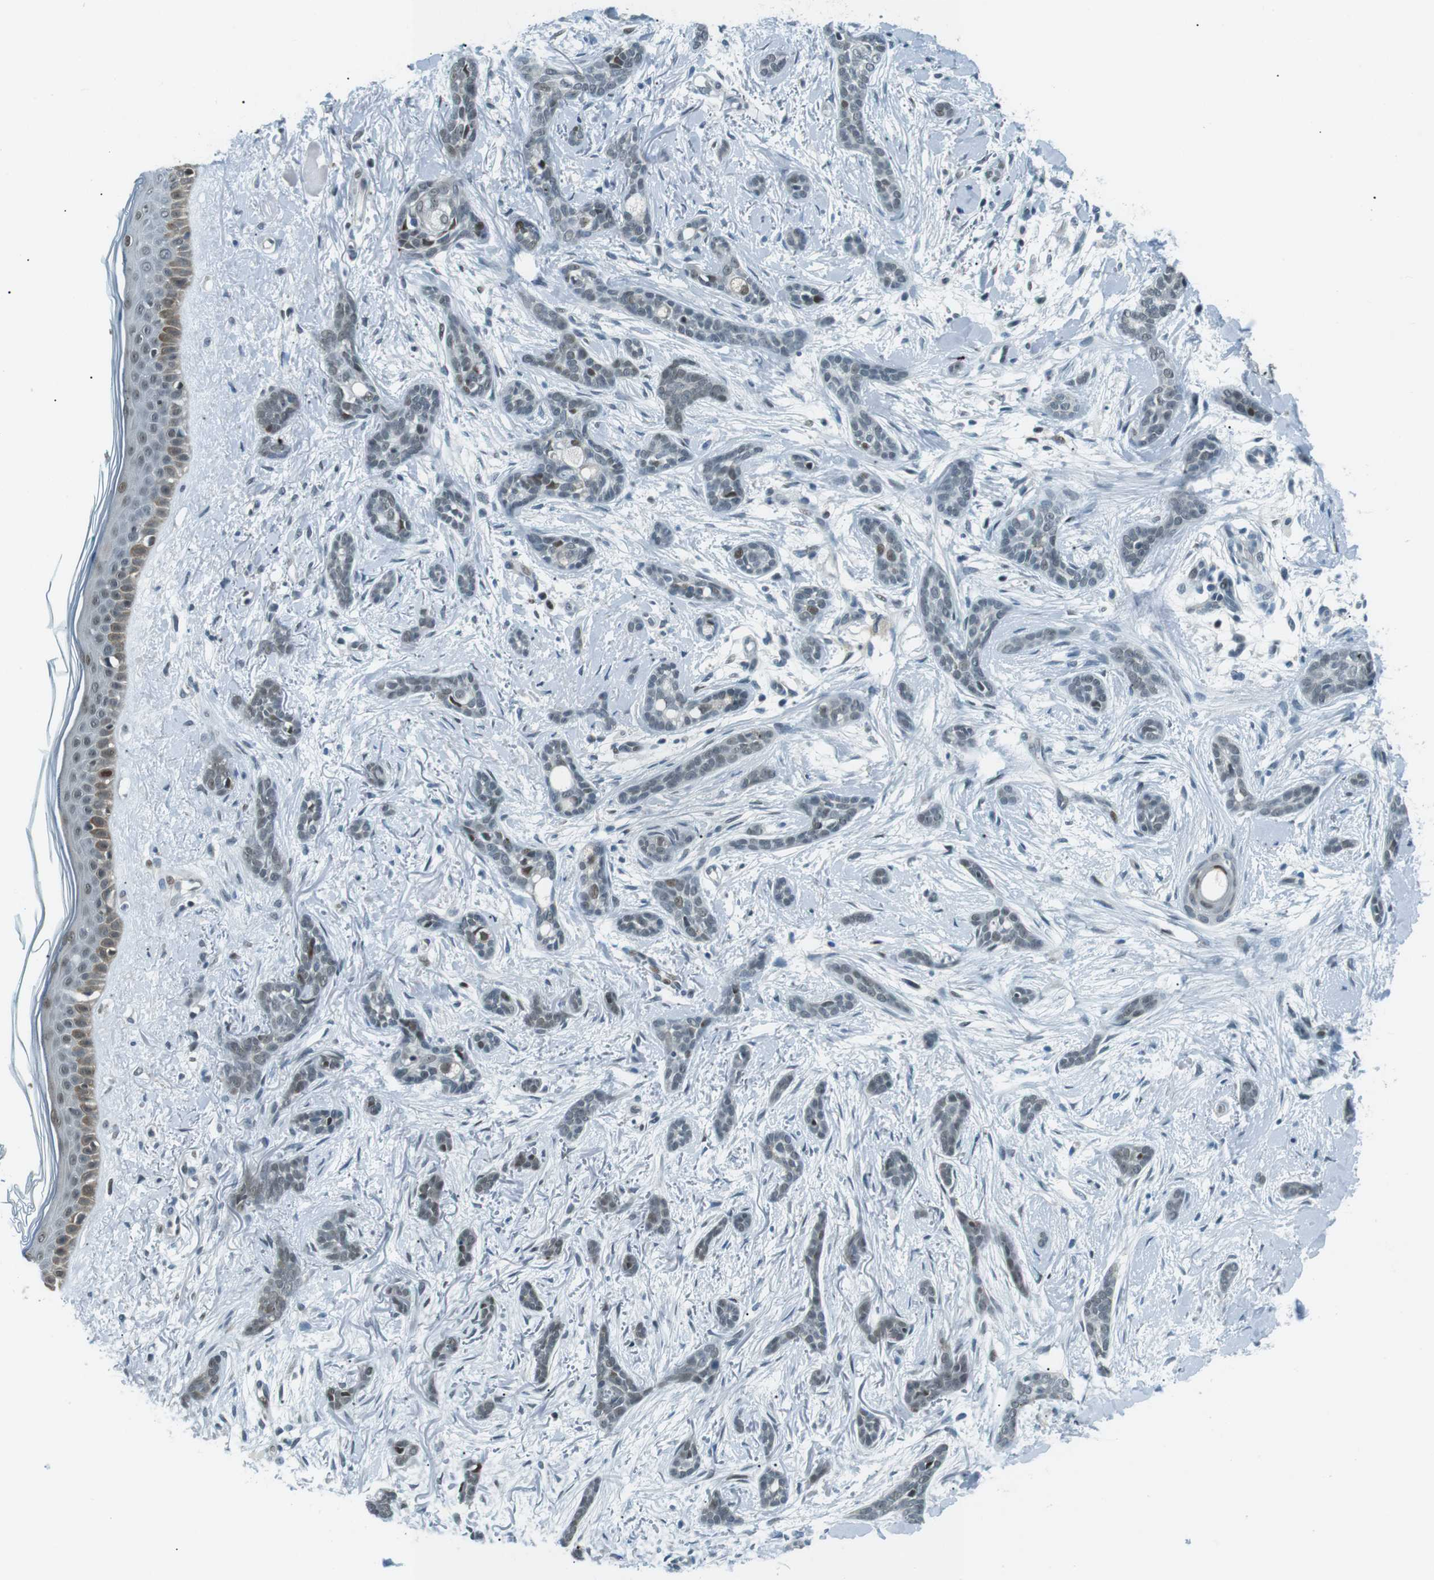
{"staining": {"intensity": "moderate", "quantity": "<25%", "location": "nuclear"}, "tissue": "skin cancer", "cell_type": "Tumor cells", "image_type": "cancer", "snomed": [{"axis": "morphology", "description": "Basal cell carcinoma"}, {"axis": "morphology", "description": "Adnexal tumor, benign"}, {"axis": "topography", "description": "Skin"}], "caption": "Tumor cells show moderate nuclear staining in about <25% of cells in benign adnexal tumor (skin).", "gene": "PJA1", "patient": {"sex": "female", "age": 42}}